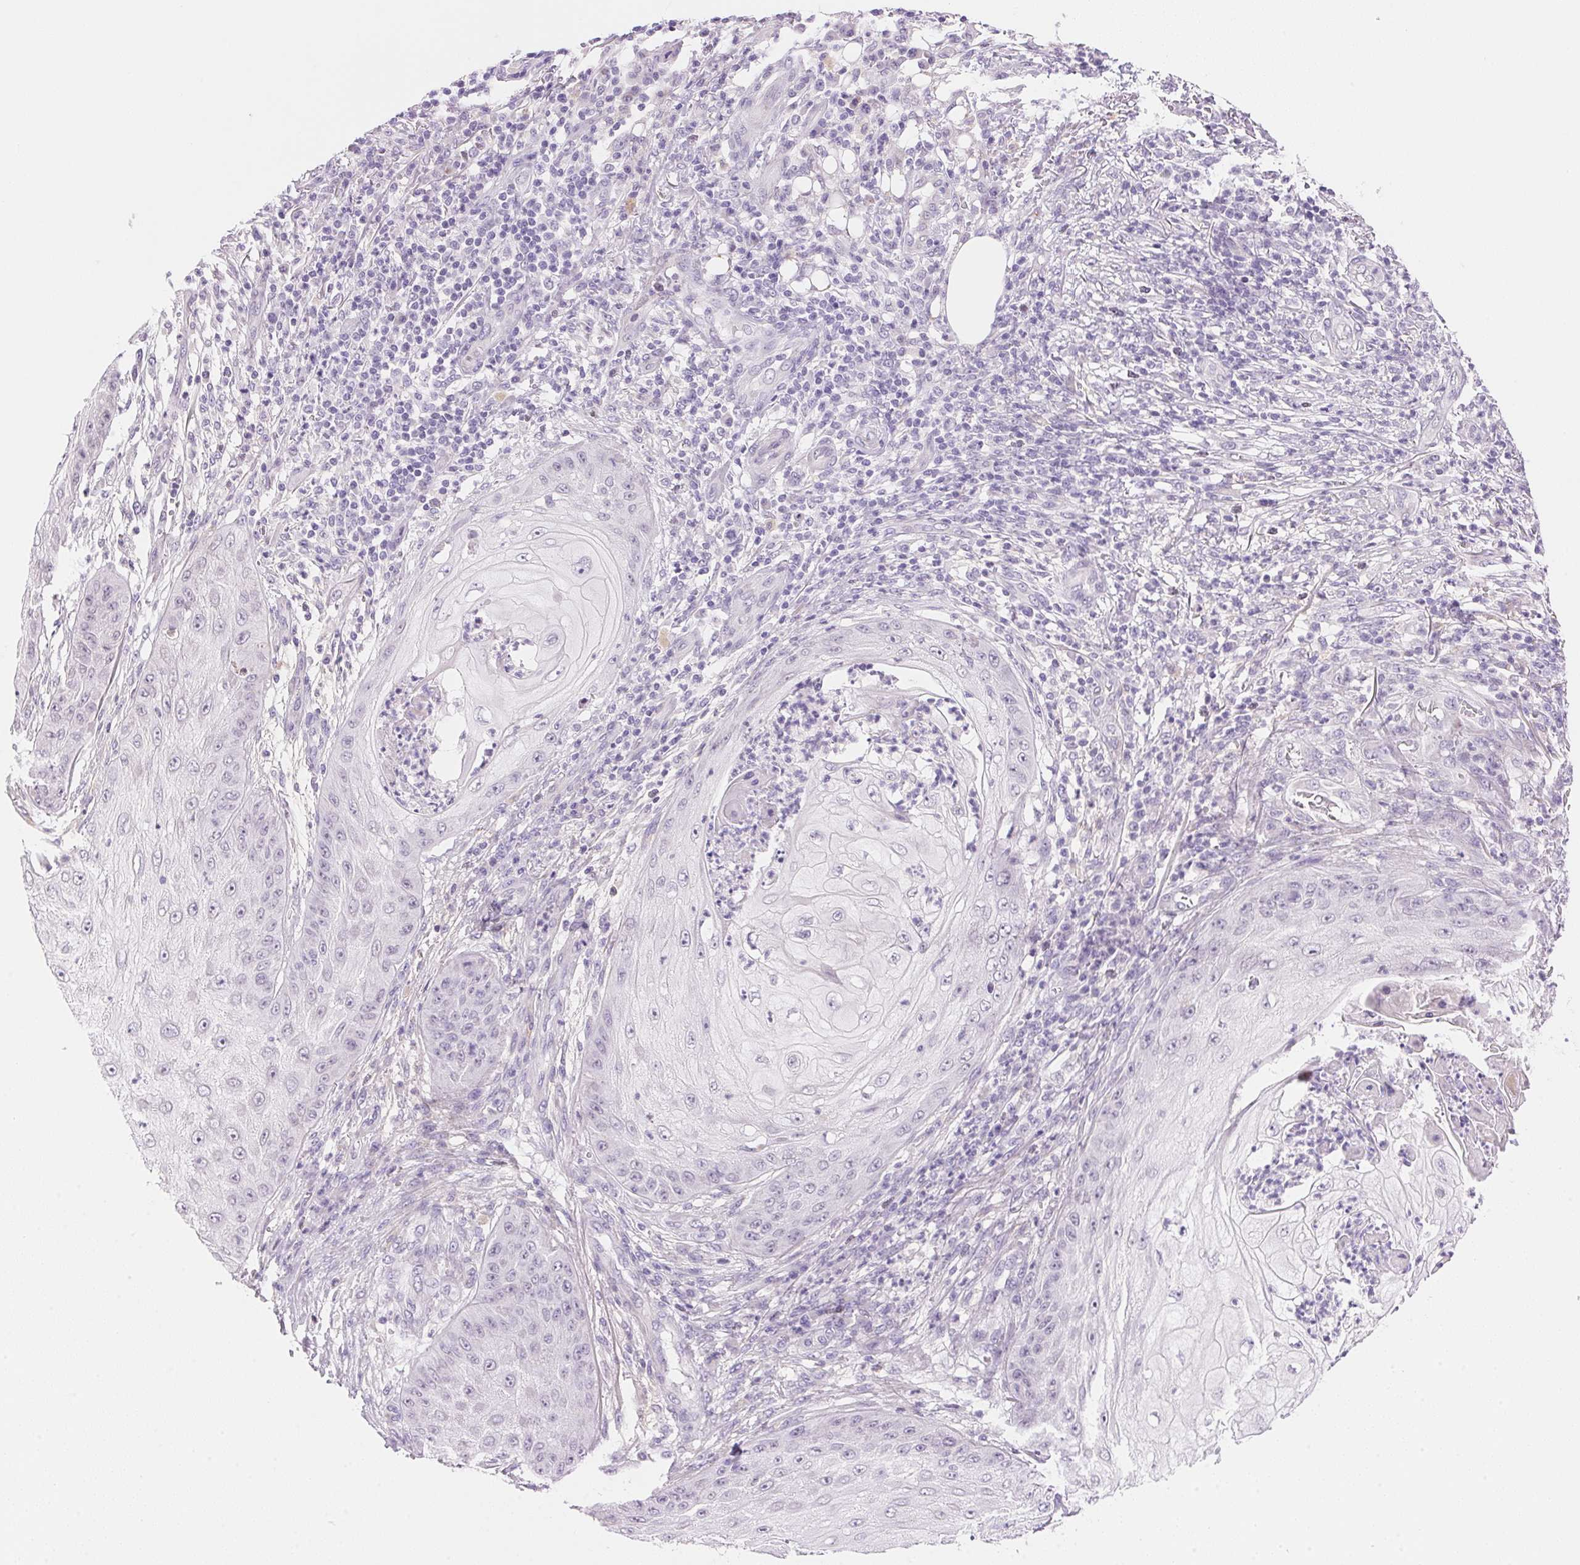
{"staining": {"intensity": "negative", "quantity": "none", "location": "none"}, "tissue": "skin cancer", "cell_type": "Tumor cells", "image_type": "cancer", "snomed": [{"axis": "morphology", "description": "Squamous cell carcinoma, NOS"}, {"axis": "topography", "description": "Skin"}], "caption": "An immunohistochemistry photomicrograph of squamous cell carcinoma (skin) is shown. There is no staining in tumor cells of squamous cell carcinoma (skin).", "gene": "TEKT1", "patient": {"sex": "male", "age": 70}}